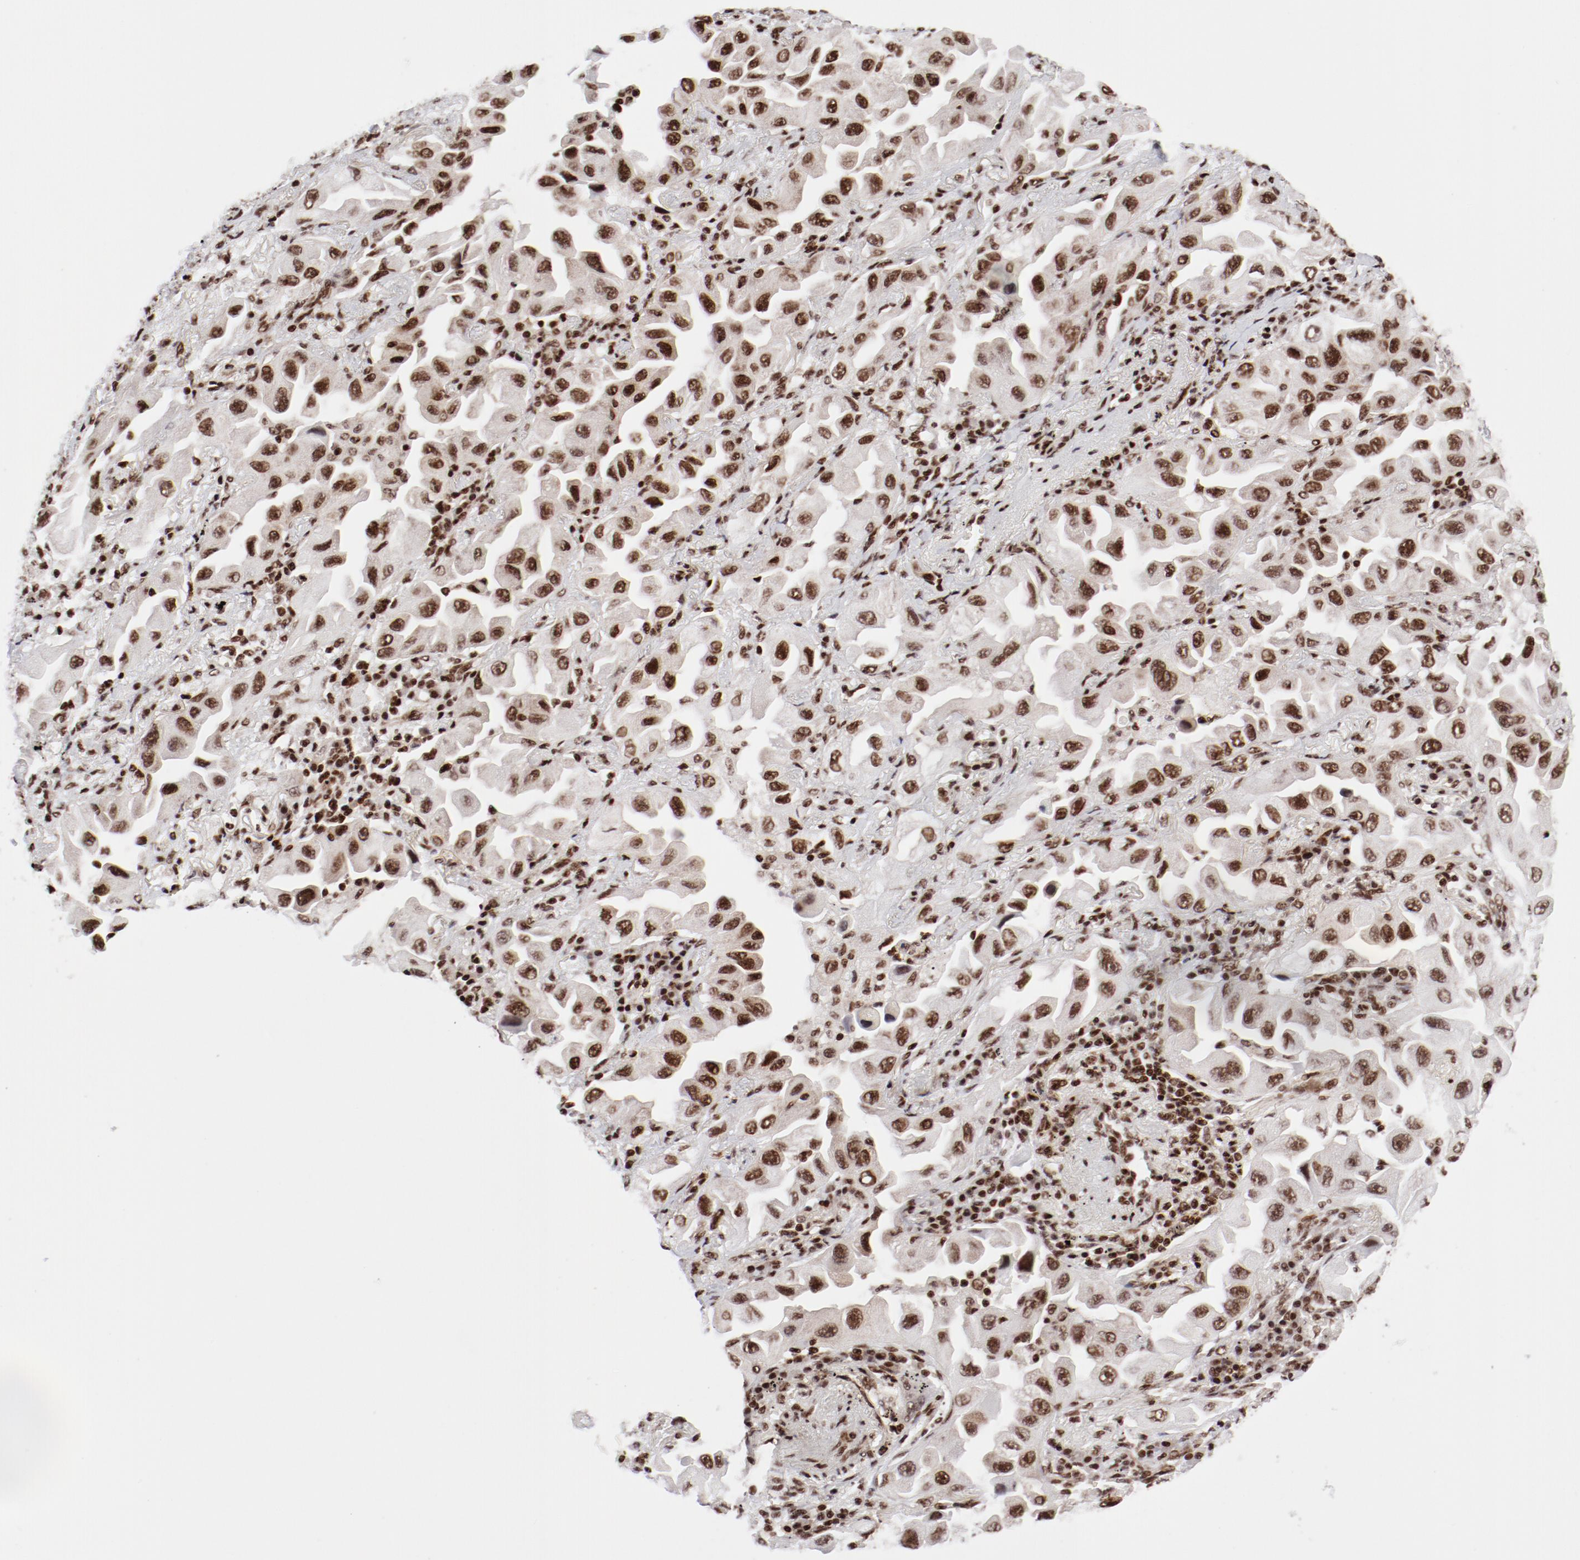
{"staining": {"intensity": "strong", "quantity": ">75%", "location": "nuclear"}, "tissue": "lung cancer", "cell_type": "Tumor cells", "image_type": "cancer", "snomed": [{"axis": "morphology", "description": "Adenocarcinoma, NOS"}, {"axis": "topography", "description": "Lung"}], "caption": "Protein analysis of lung cancer (adenocarcinoma) tissue reveals strong nuclear positivity in about >75% of tumor cells.", "gene": "NFYB", "patient": {"sex": "female", "age": 65}}